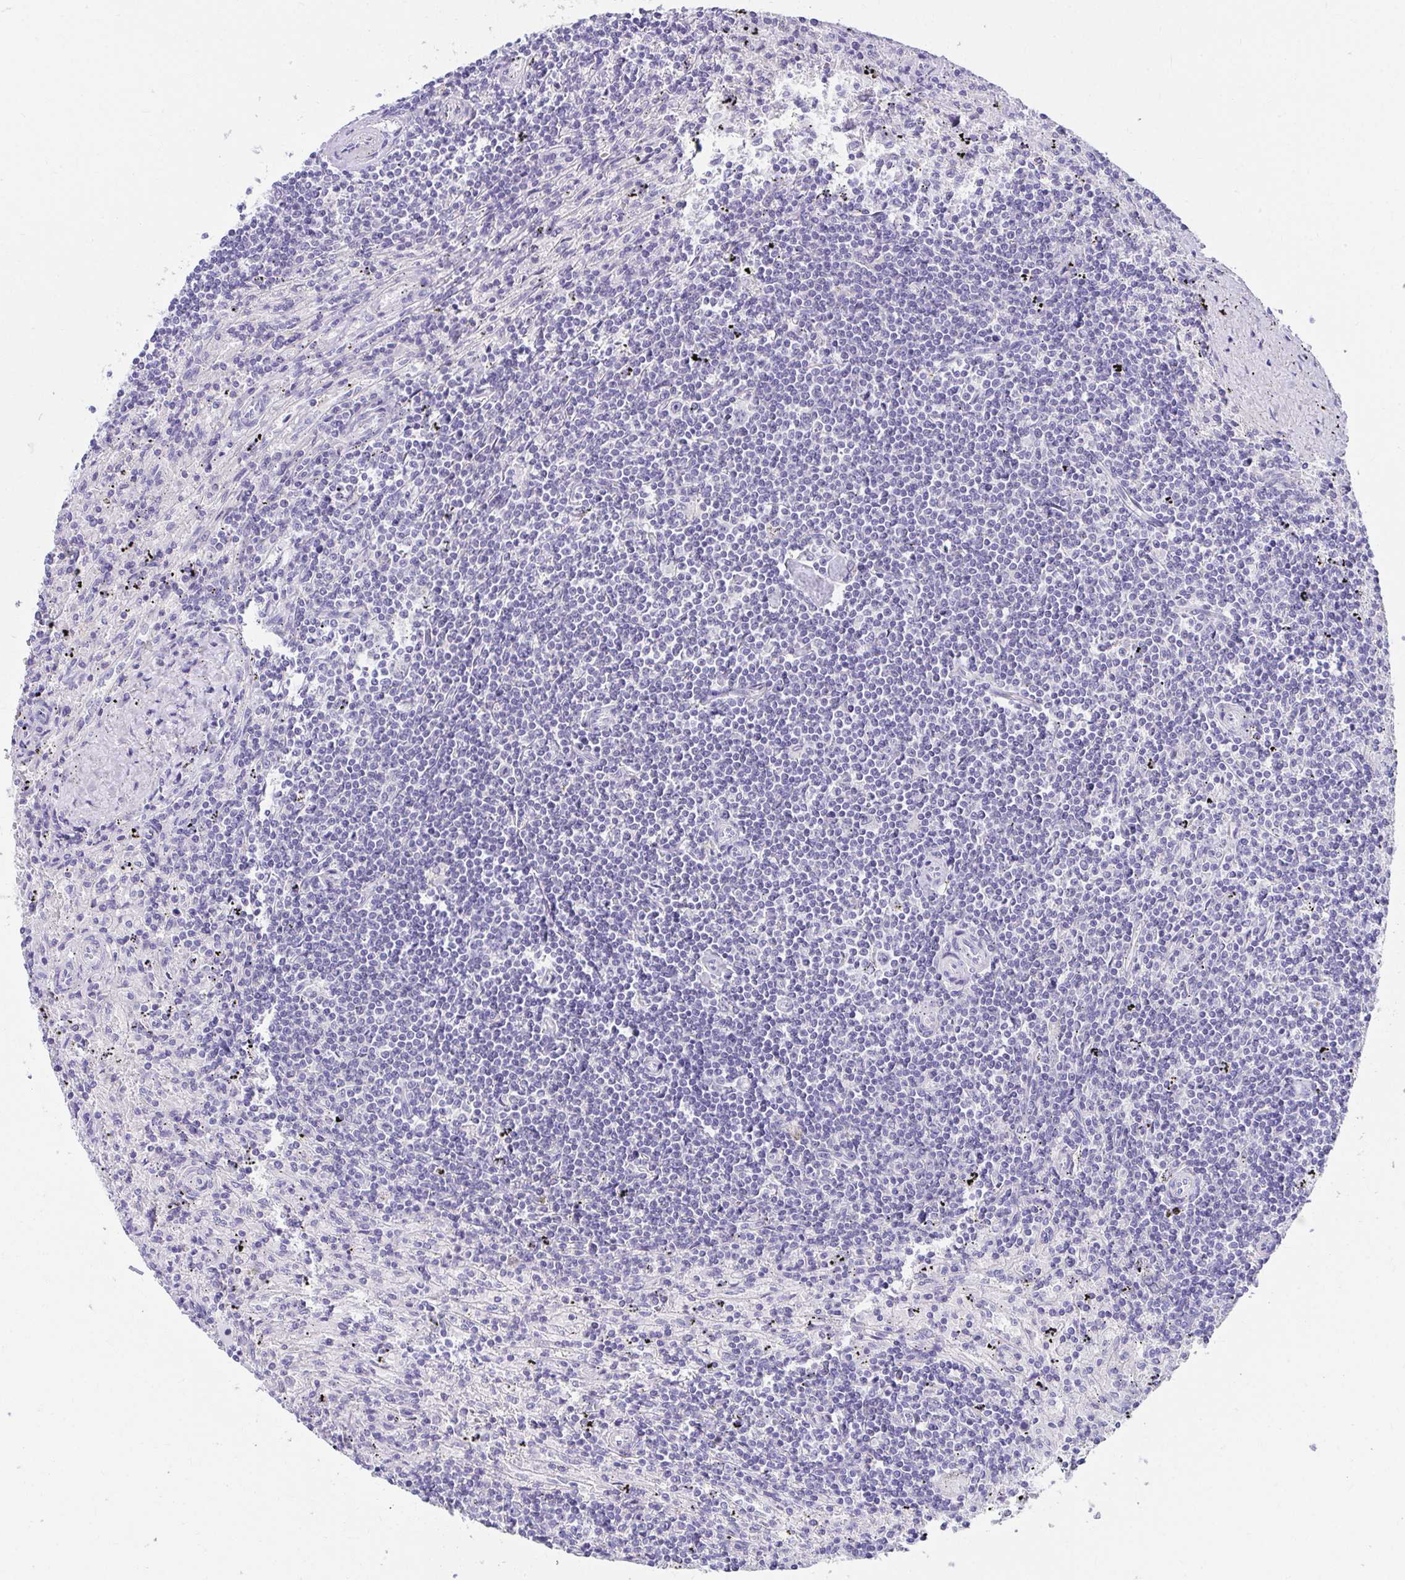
{"staining": {"intensity": "negative", "quantity": "none", "location": "none"}, "tissue": "lymphoma", "cell_type": "Tumor cells", "image_type": "cancer", "snomed": [{"axis": "morphology", "description": "Malignant lymphoma, non-Hodgkin's type, Low grade"}, {"axis": "topography", "description": "Spleen"}], "caption": "Lymphoma was stained to show a protein in brown. There is no significant positivity in tumor cells. (DAB IHC visualized using brightfield microscopy, high magnification).", "gene": "C19orf81", "patient": {"sex": "male", "age": 76}}